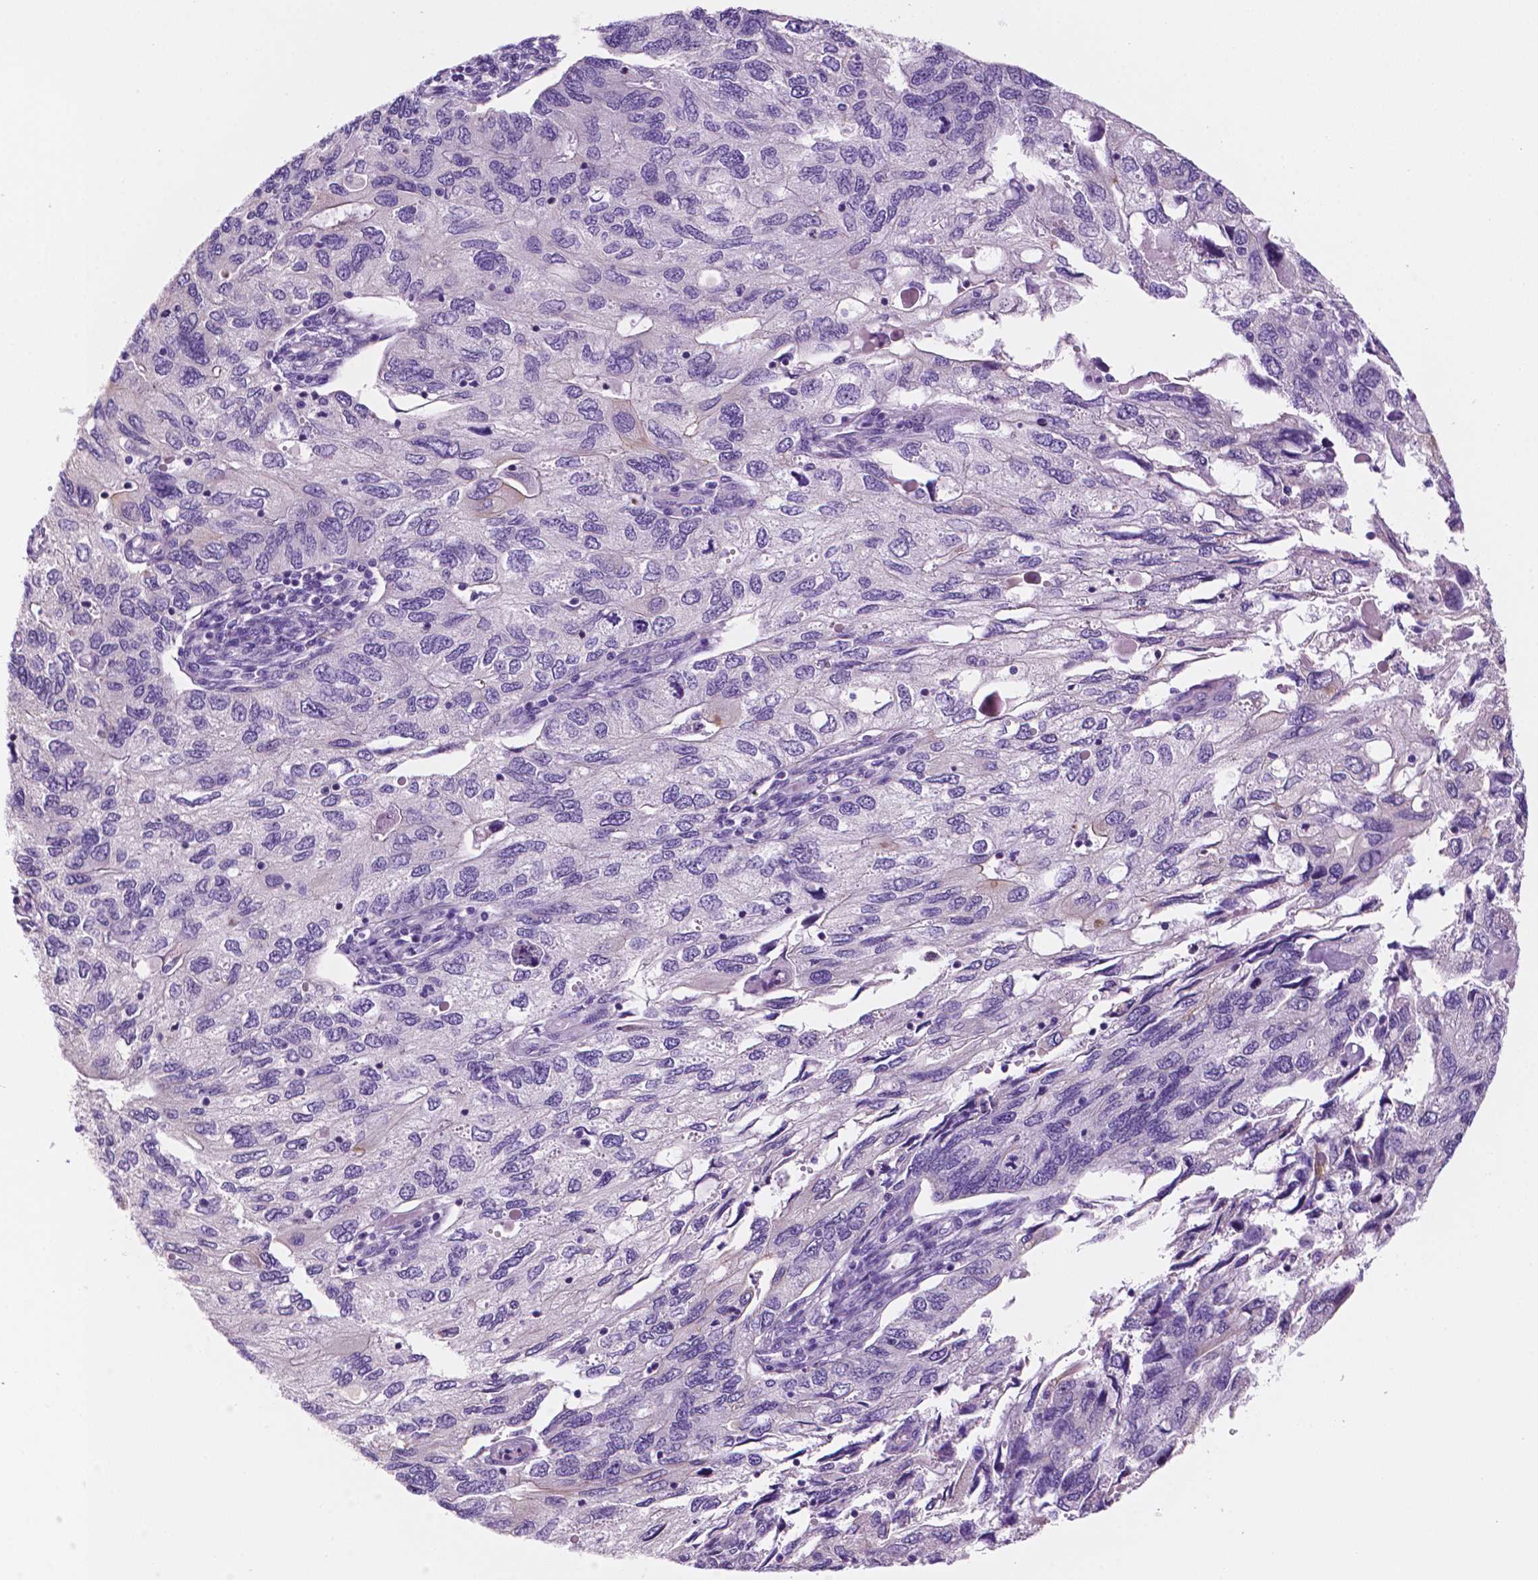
{"staining": {"intensity": "negative", "quantity": "none", "location": "none"}, "tissue": "endometrial cancer", "cell_type": "Tumor cells", "image_type": "cancer", "snomed": [{"axis": "morphology", "description": "Carcinoma, NOS"}, {"axis": "topography", "description": "Uterus"}], "caption": "Tumor cells are negative for protein expression in human endometrial cancer.", "gene": "PPL", "patient": {"sex": "female", "age": 76}}